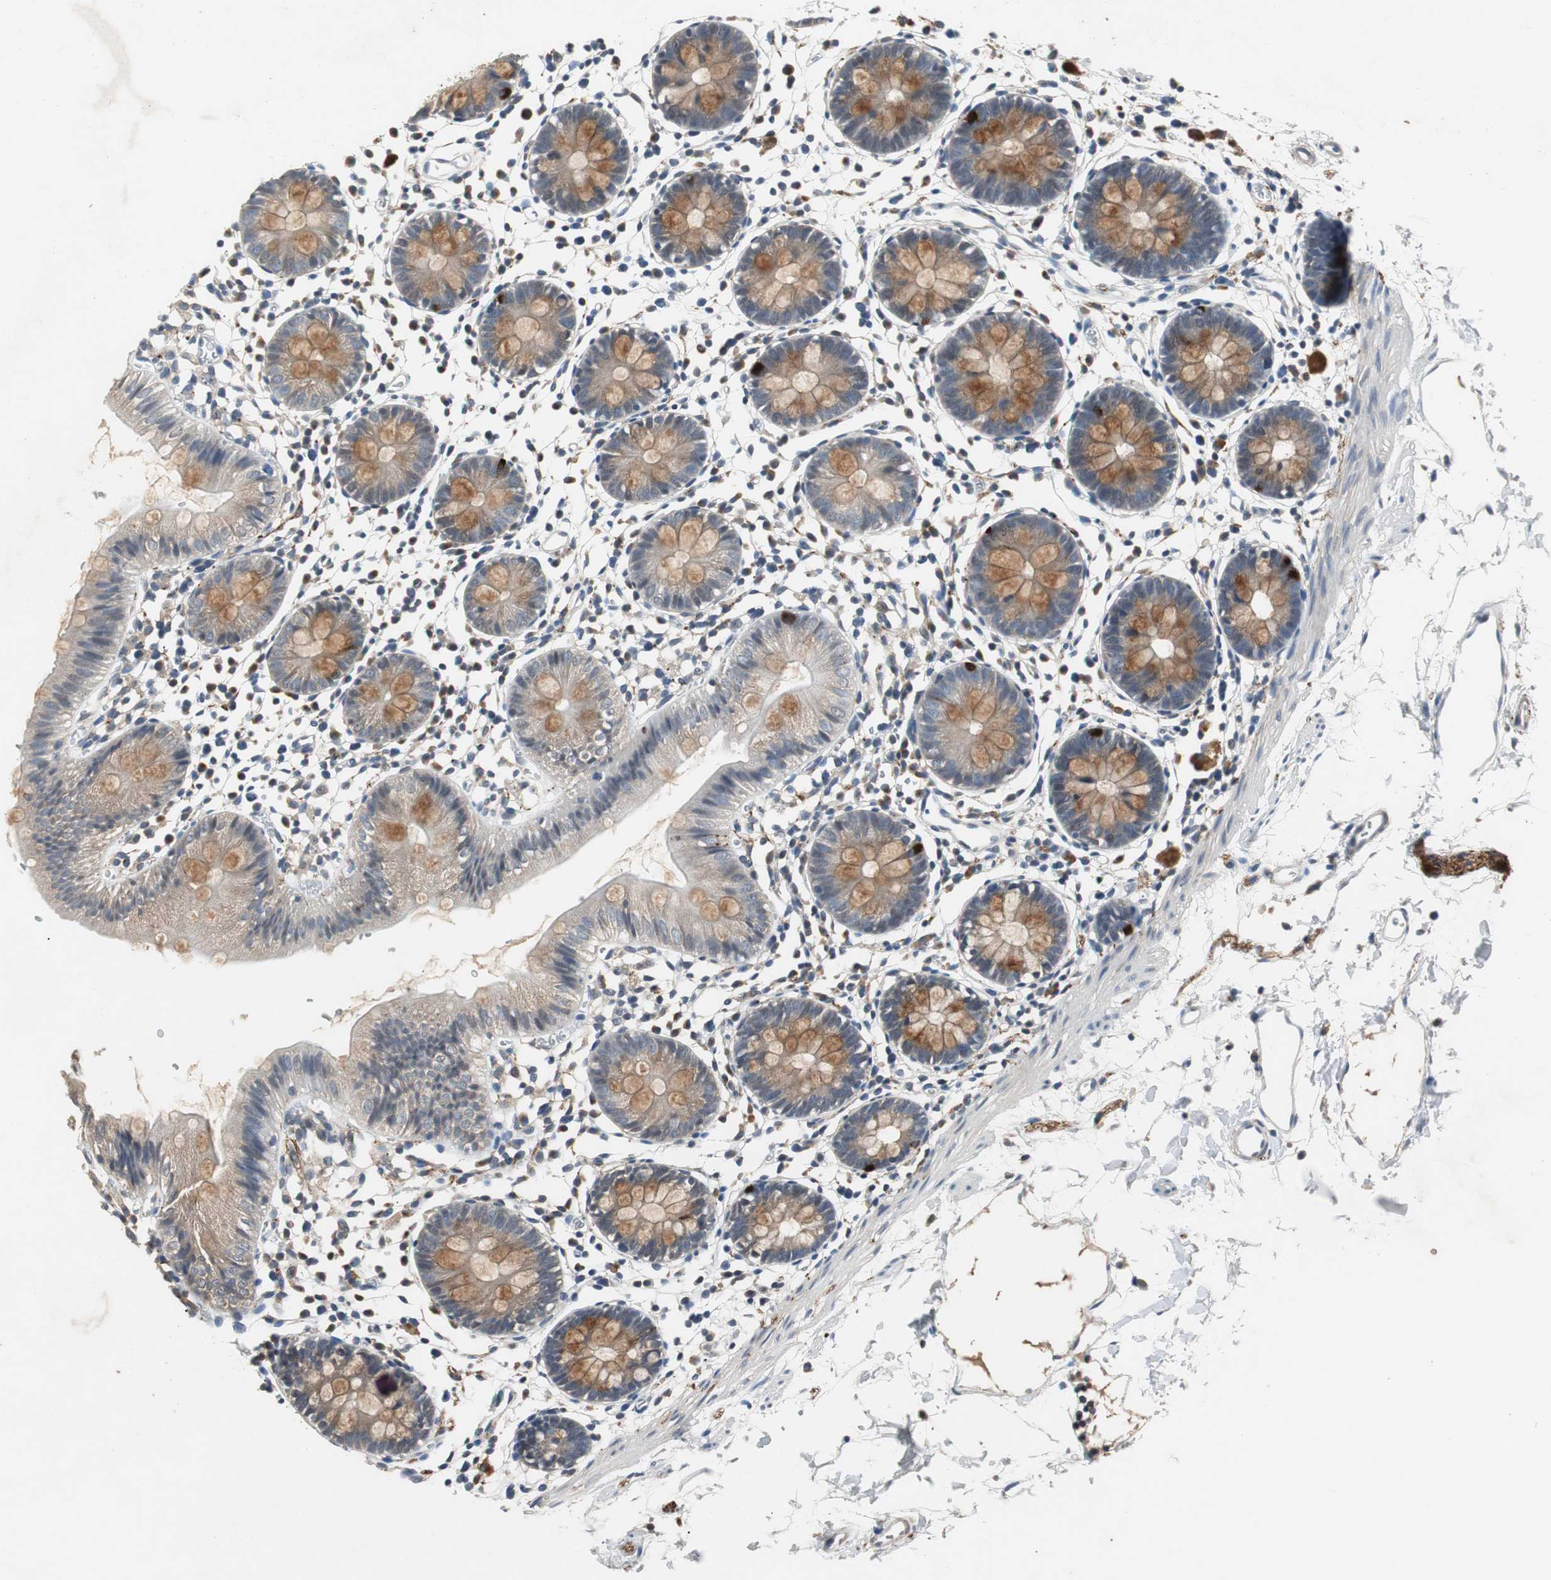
{"staining": {"intensity": "negative", "quantity": "none", "location": "none"}, "tissue": "colon", "cell_type": "Endothelial cells", "image_type": "normal", "snomed": [{"axis": "morphology", "description": "Normal tissue, NOS"}, {"axis": "topography", "description": "Colon"}], "caption": "The histopathology image exhibits no staining of endothelial cells in normal colon.", "gene": "PTPRN2", "patient": {"sex": "male", "age": 14}}